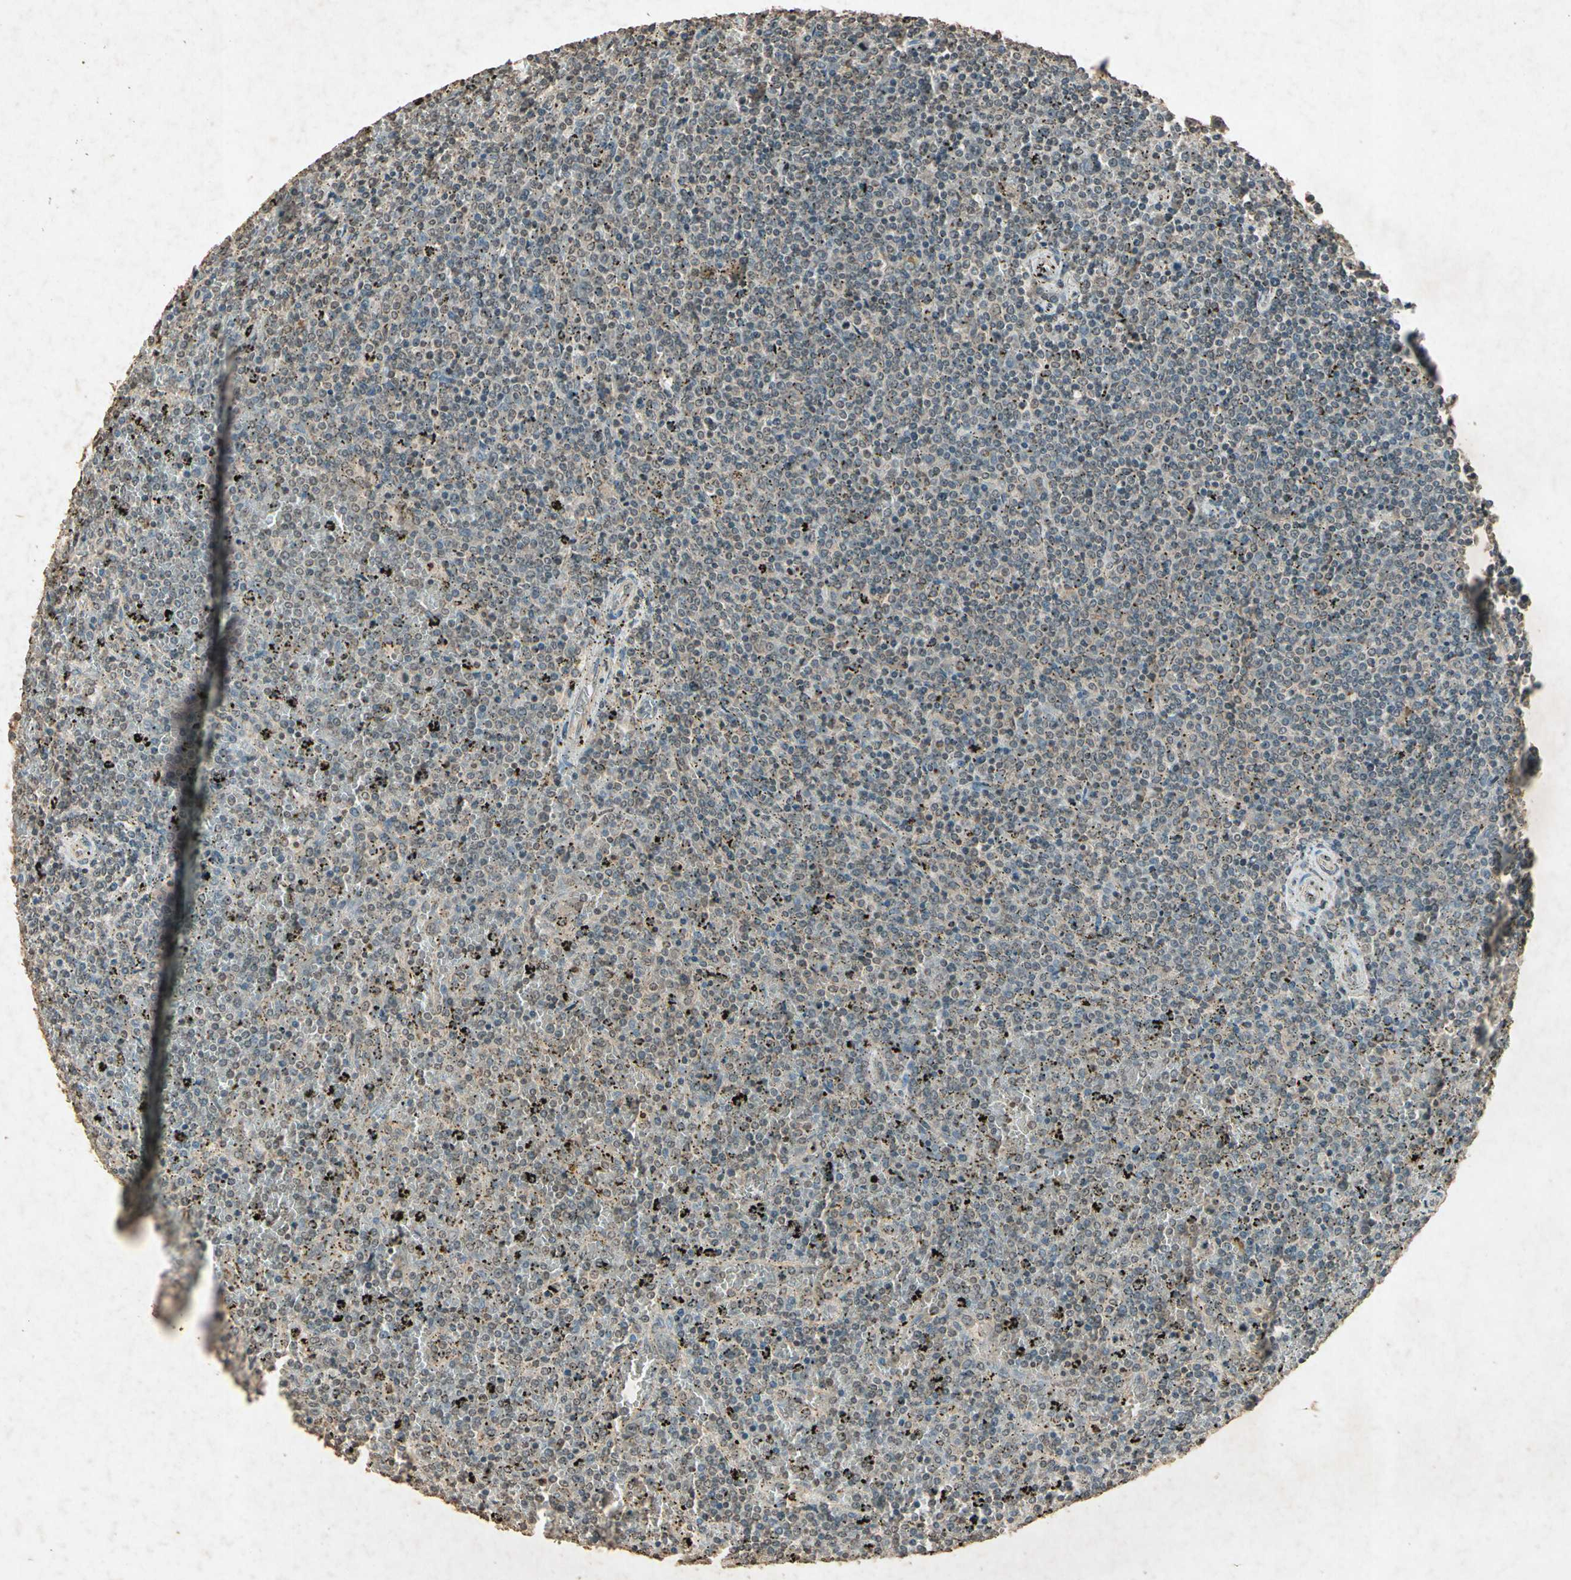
{"staining": {"intensity": "weak", "quantity": "25%-75%", "location": "cytoplasmic/membranous"}, "tissue": "lymphoma", "cell_type": "Tumor cells", "image_type": "cancer", "snomed": [{"axis": "morphology", "description": "Malignant lymphoma, non-Hodgkin's type, Low grade"}, {"axis": "topography", "description": "Spleen"}], "caption": "High-power microscopy captured an immunohistochemistry (IHC) image of malignant lymphoma, non-Hodgkin's type (low-grade), revealing weak cytoplasmic/membranous positivity in approximately 25%-75% of tumor cells. Ihc stains the protein of interest in brown and the nuclei are stained blue.", "gene": "GC", "patient": {"sex": "female", "age": 77}}